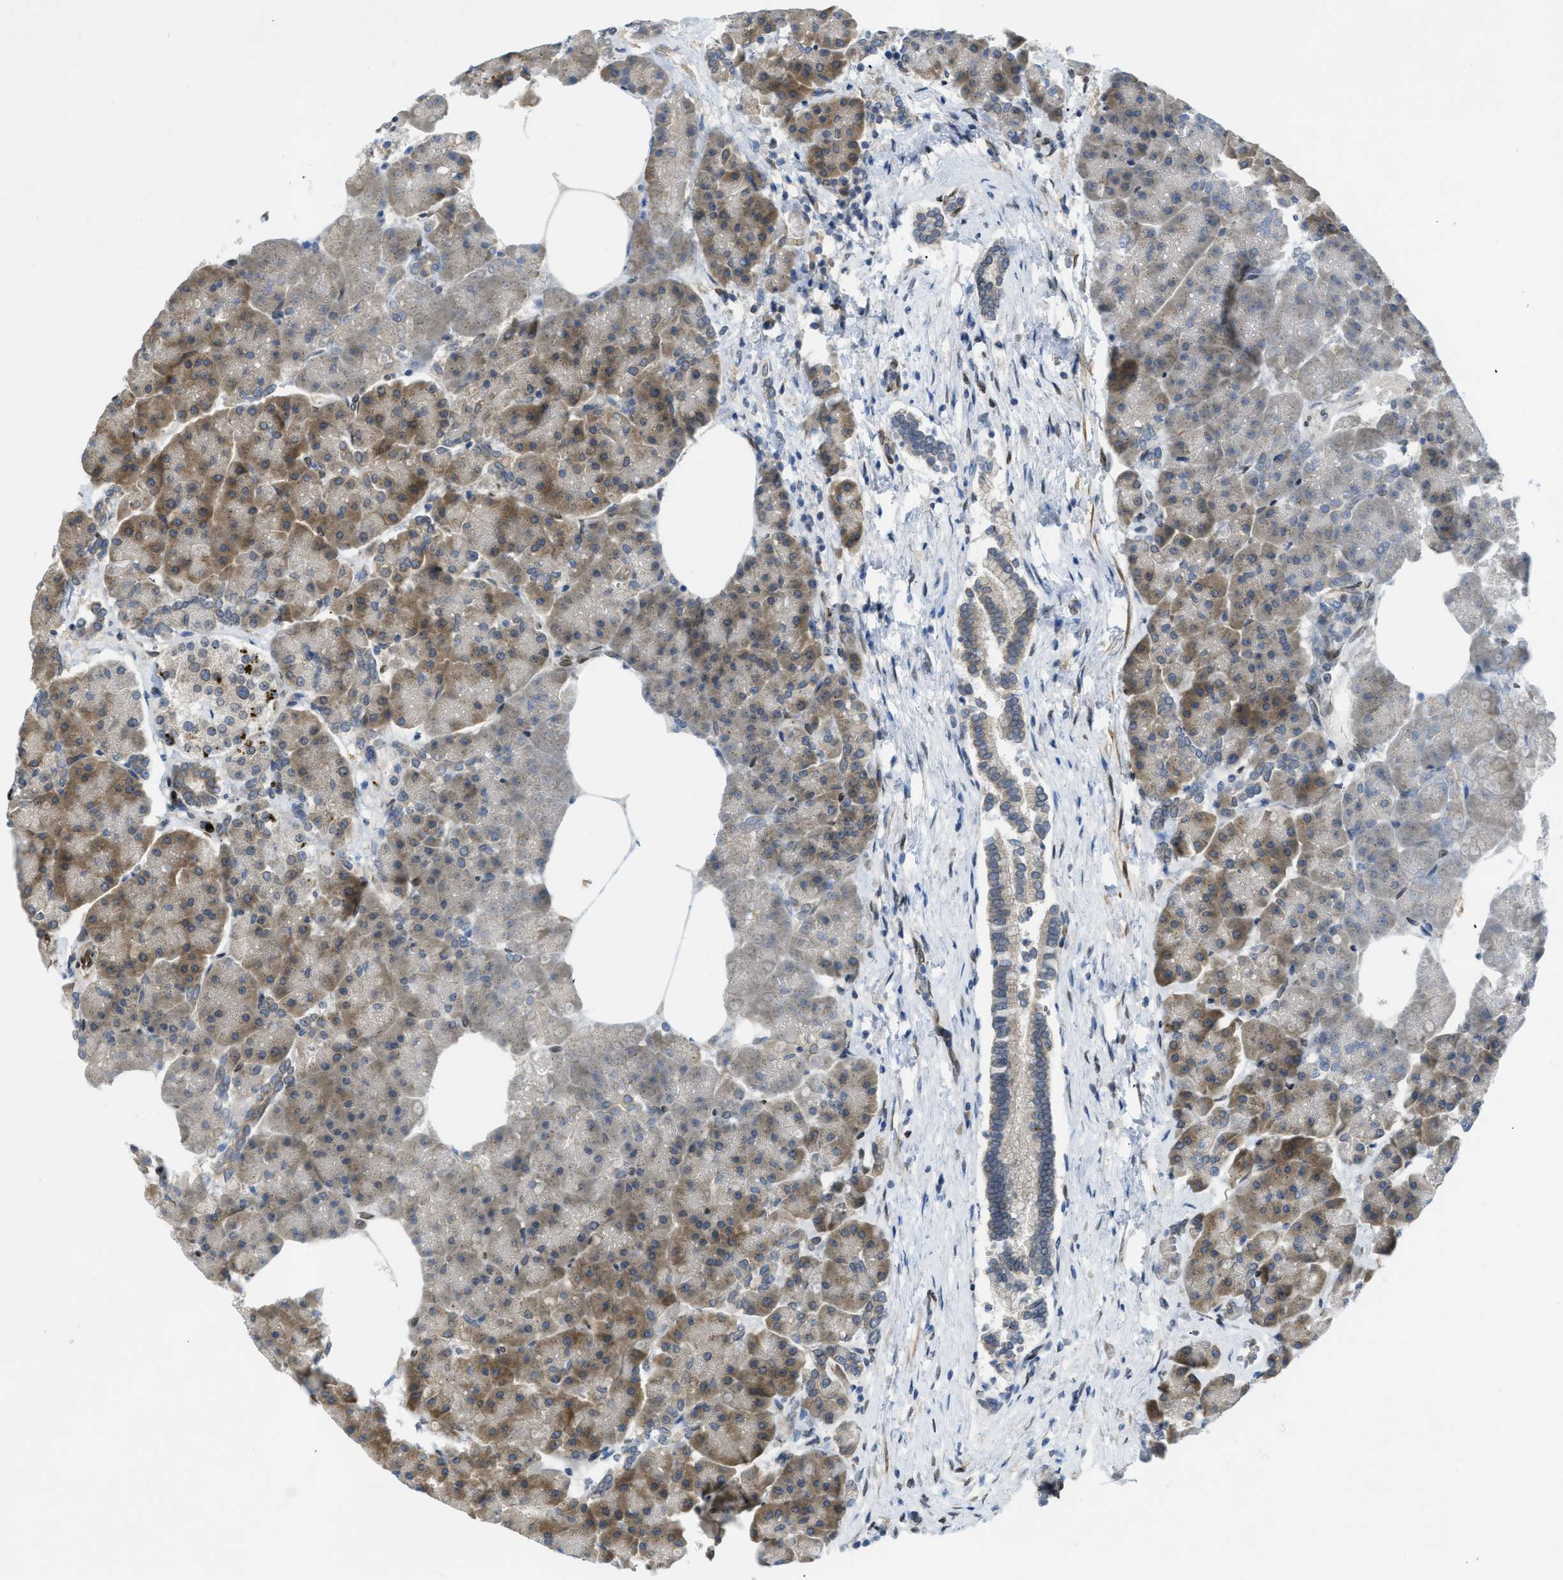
{"staining": {"intensity": "moderate", "quantity": "25%-75%", "location": "cytoplasmic/membranous"}, "tissue": "pancreas", "cell_type": "Exocrine glandular cells", "image_type": "normal", "snomed": [{"axis": "morphology", "description": "Normal tissue, NOS"}, {"axis": "topography", "description": "Pancreas"}], "caption": "A brown stain highlights moderate cytoplasmic/membranous positivity of a protein in exocrine glandular cells of normal pancreas. The protein is stained brown, and the nuclei are stained in blue (DAB IHC with brightfield microscopy, high magnification).", "gene": "EIF2AK3", "patient": {"sex": "female", "age": 70}}